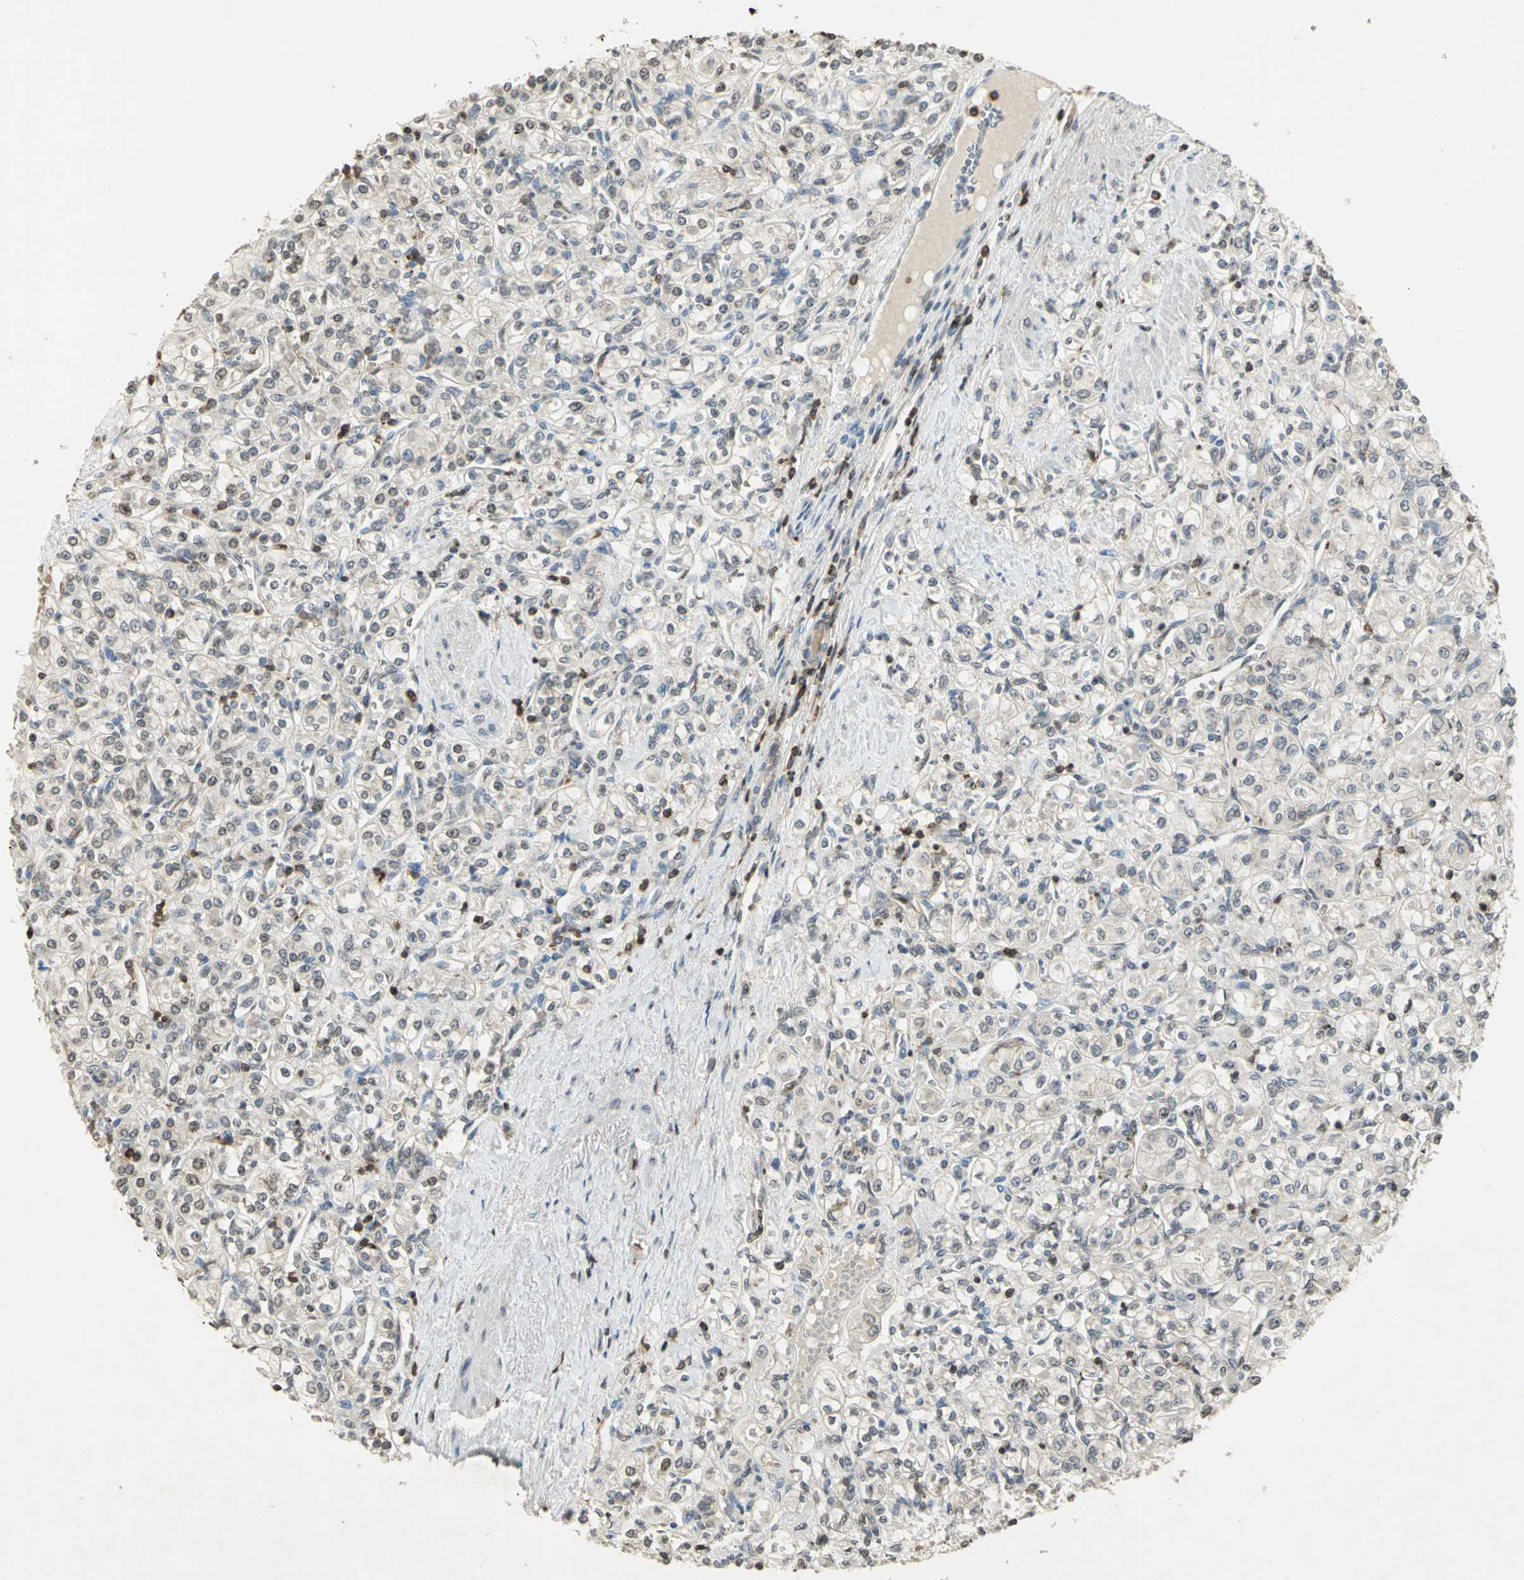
{"staining": {"intensity": "negative", "quantity": "none", "location": "none"}, "tissue": "renal cancer", "cell_type": "Tumor cells", "image_type": "cancer", "snomed": [{"axis": "morphology", "description": "Adenocarcinoma, NOS"}, {"axis": "topography", "description": "Kidney"}], "caption": "Adenocarcinoma (renal) was stained to show a protein in brown. There is no significant expression in tumor cells.", "gene": "IL16", "patient": {"sex": "male", "age": 77}}